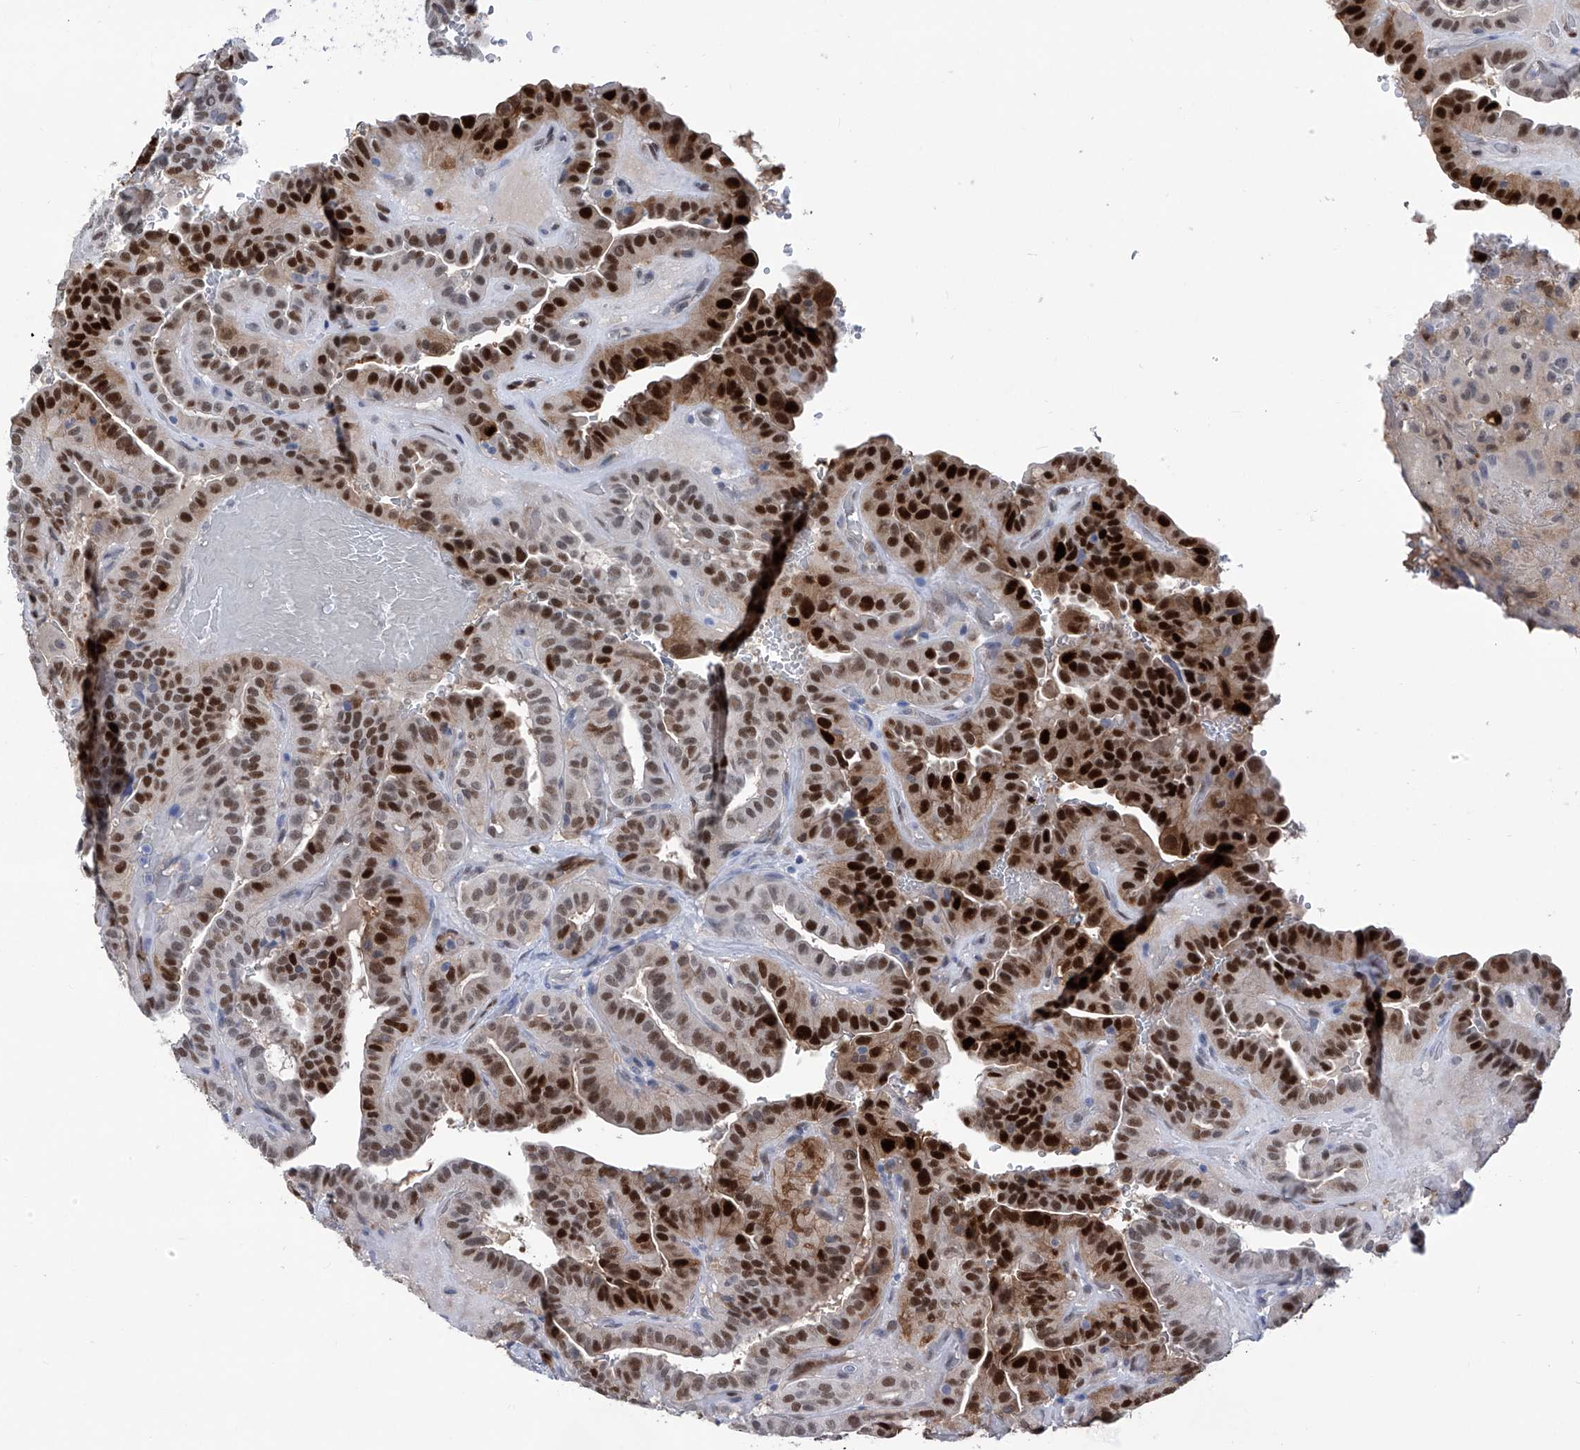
{"staining": {"intensity": "strong", "quantity": ">75%", "location": "nuclear"}, "tissue": "thyroid cancer", "cell_type": "Tumor cells", "image_type": "cancer", "snomed": [{"axis": "morphology", "description": "Papillary adenocarcinoma, NOS"}, {"axis": "topography", "description": "Thyroid gland"}], "caption": "A photomicrograph showing strong nuclear positivity in approximately >75% of tumor cells in thyroid papillary adenocarcinoma, as visualized by brown immunohistochemical staining.", "gene": "PHF20", "patient": {"sex": "male", "age": 77}}